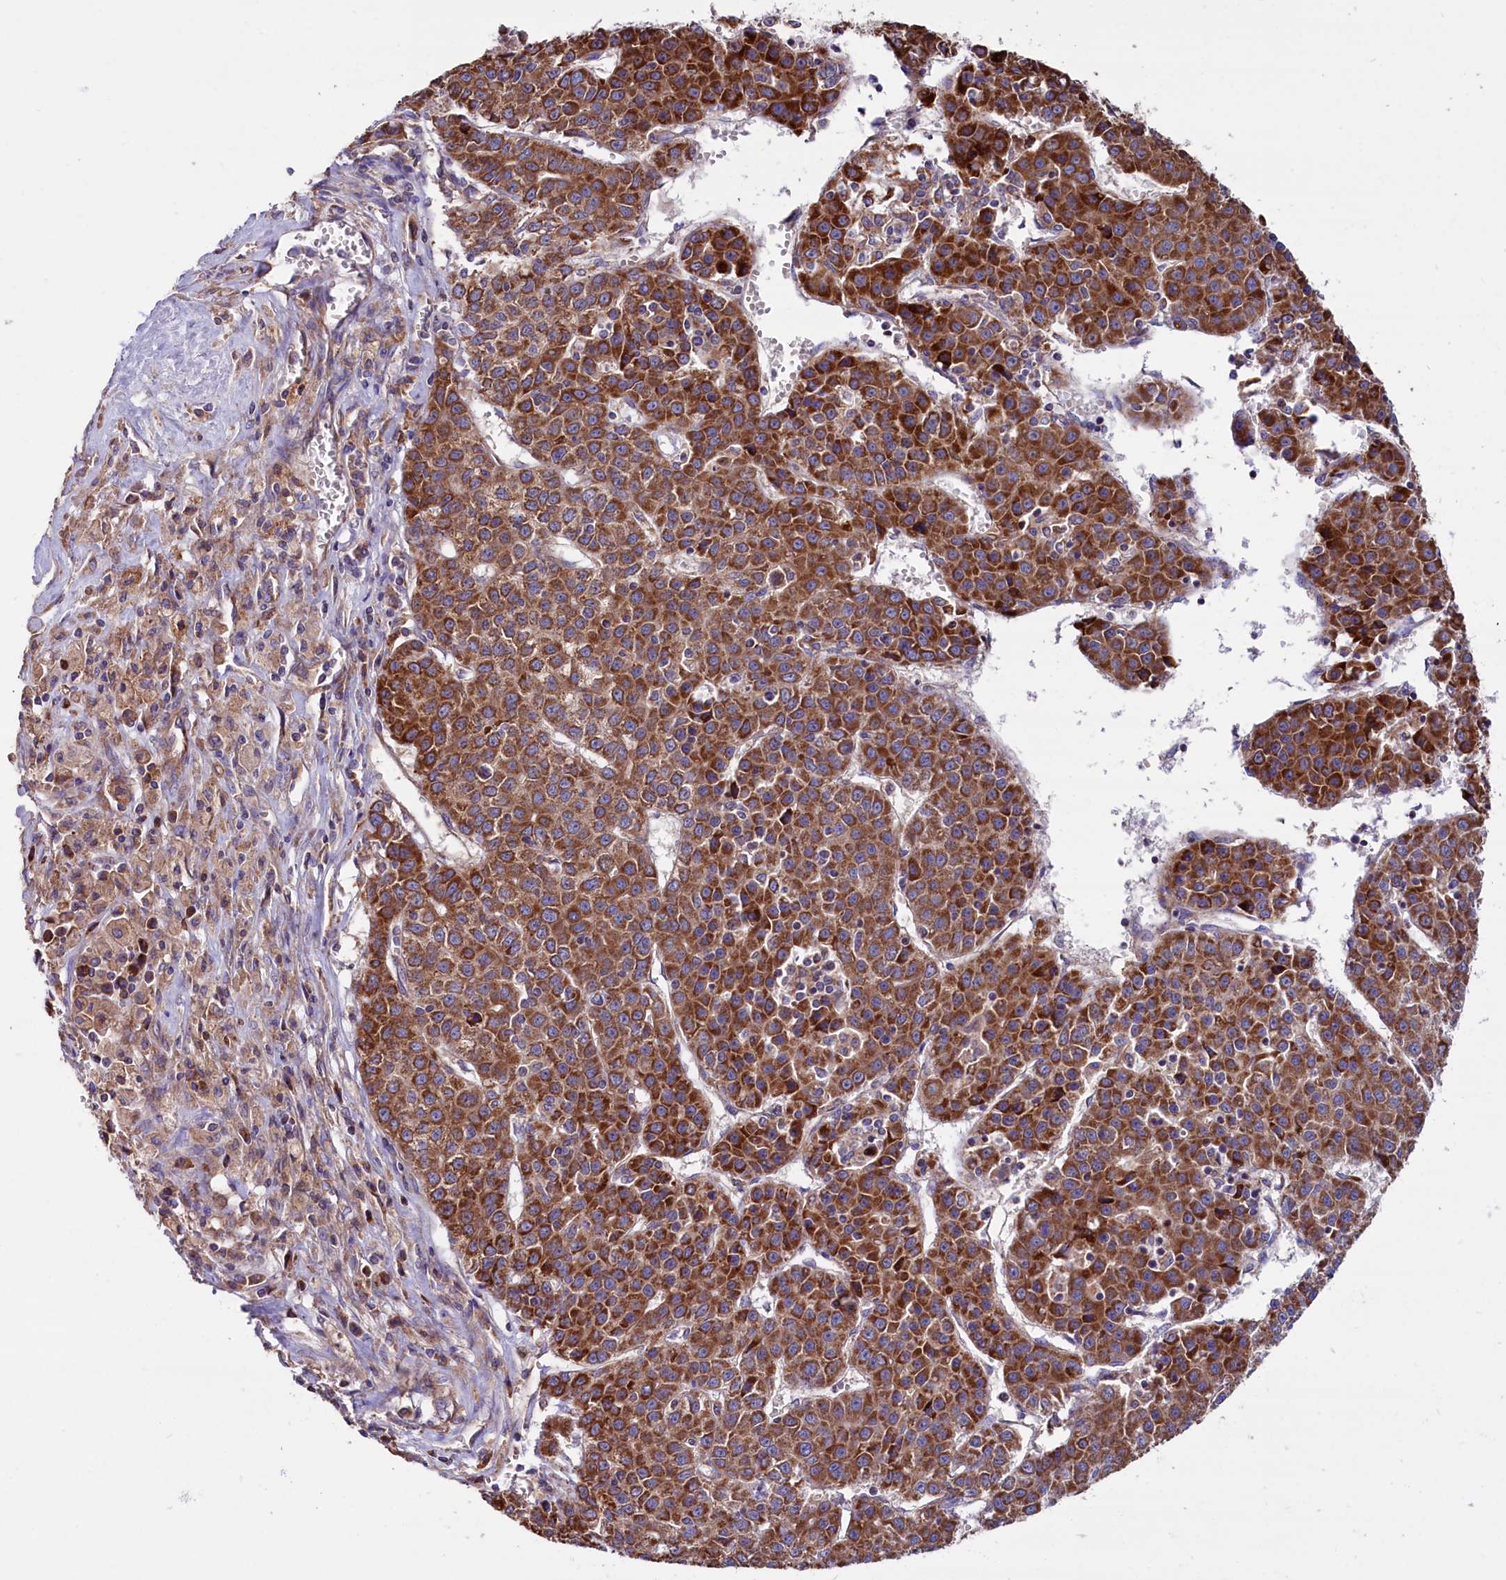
{"staining": {"intensity": "strong", "quantity": ">75%", "location": "cytoplasmic/membranous"}, "tissue": "liver cancer", "cell_type": "Tumor cells", "image_type": "cancer", "snomed": [{"axis": "morphology", "description": "Carcinoma, Hepatocellular, NOS"}, {"axis": "topography", "description": "Liver"}], "caption": "Hepatocellular carcinoma (liver) tissue displays strong cytoplasmic/membranous expression in about >75% of tumor cells", "gene": "ZSWIM1", "patient": {"sex": "female", "age": 53}}